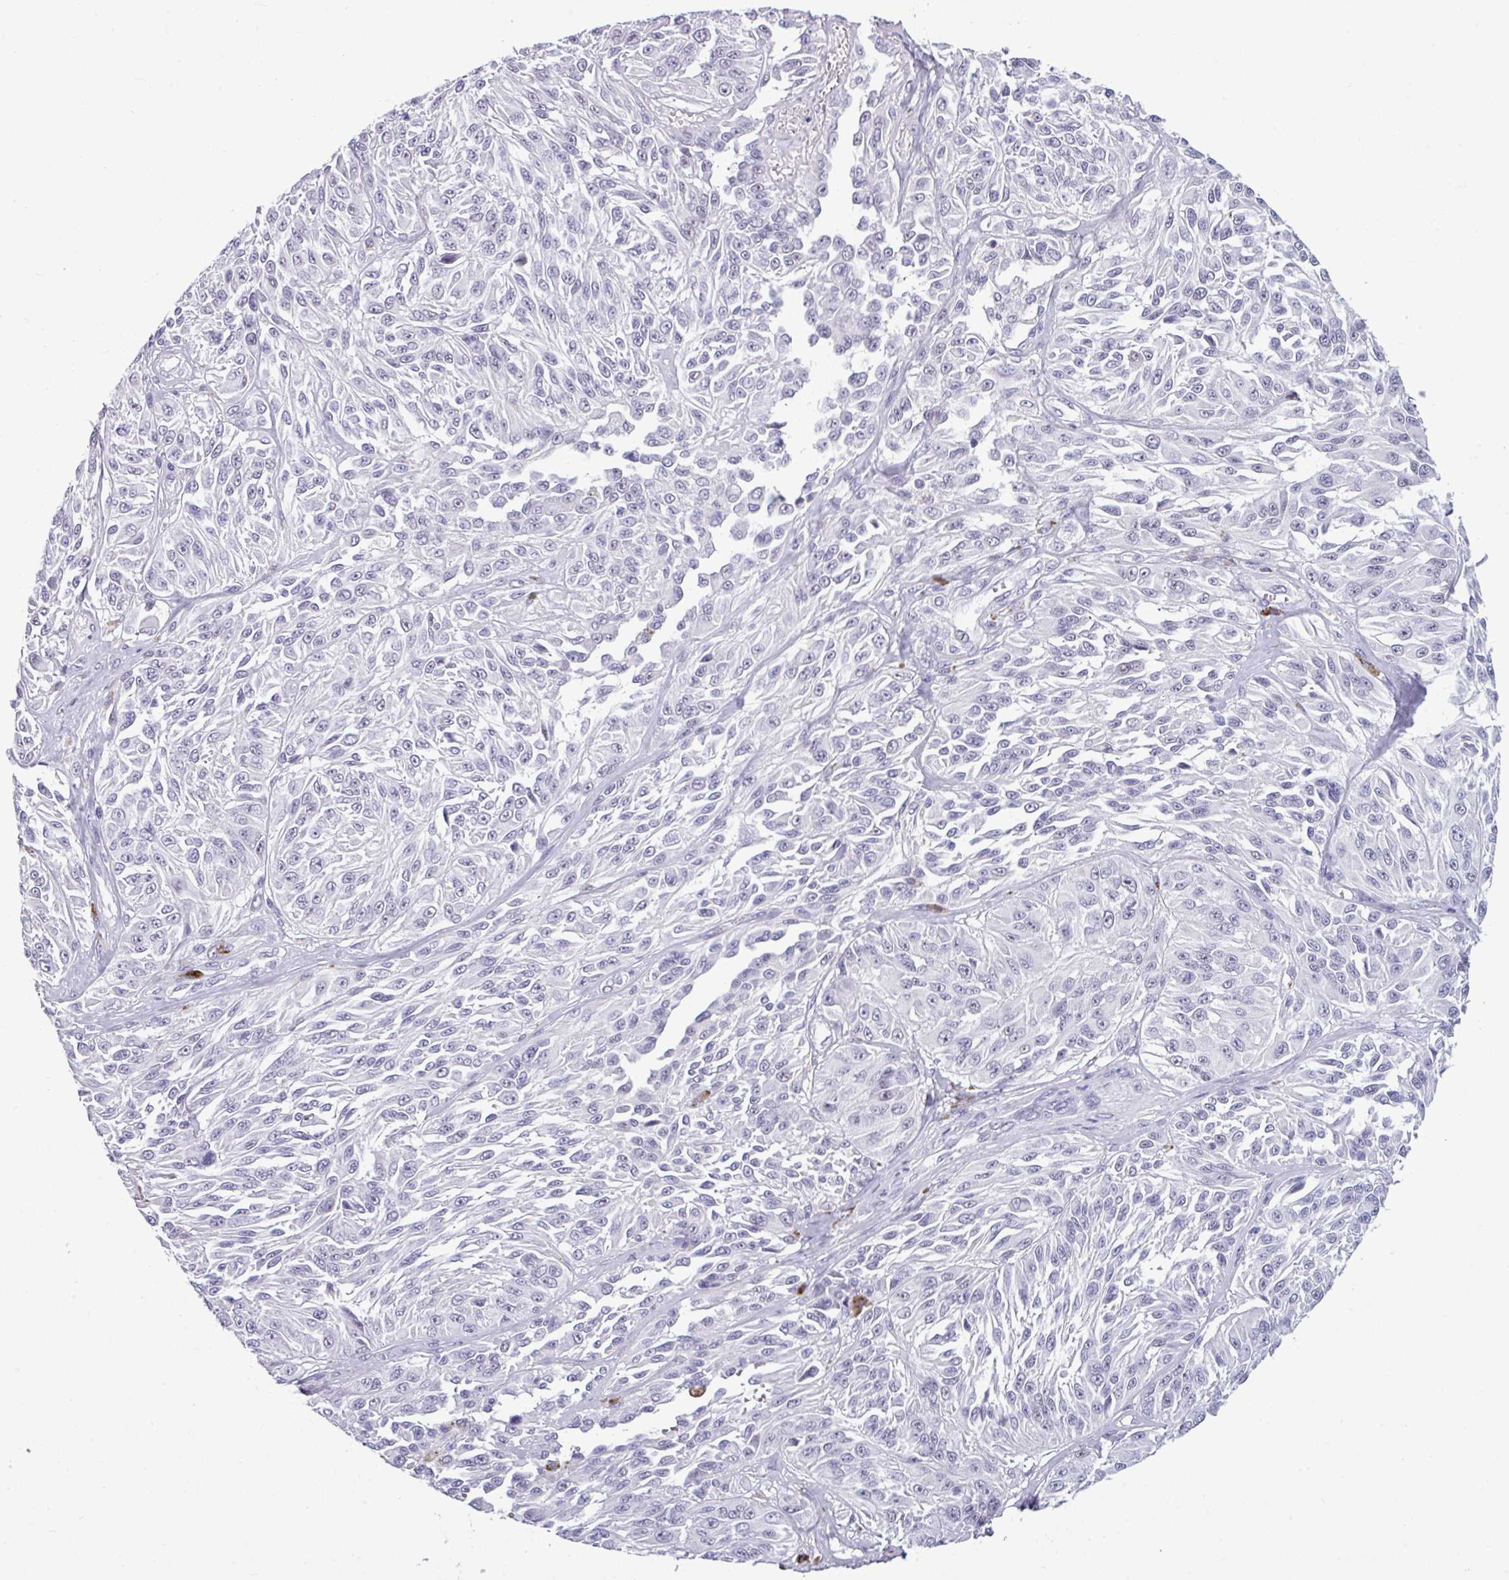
{"staining": {"intensity": "negative", "quantity": "none", "location": "none"}, "tissue": "melanoma", "cell_type": "Tumor cells", "image_type": "cancer", "snomed": [{"axis": "morphology", "description": "Malignant melanoma, NOS"}, {"axis": "topography", "description": "Skin"}], "caption": "Malignant melanoma stained for a protein using IHC demonstrates no staining tumor cells.", "gene": "SRGAP1", "patient": {"sex": "male", "age": 94}}